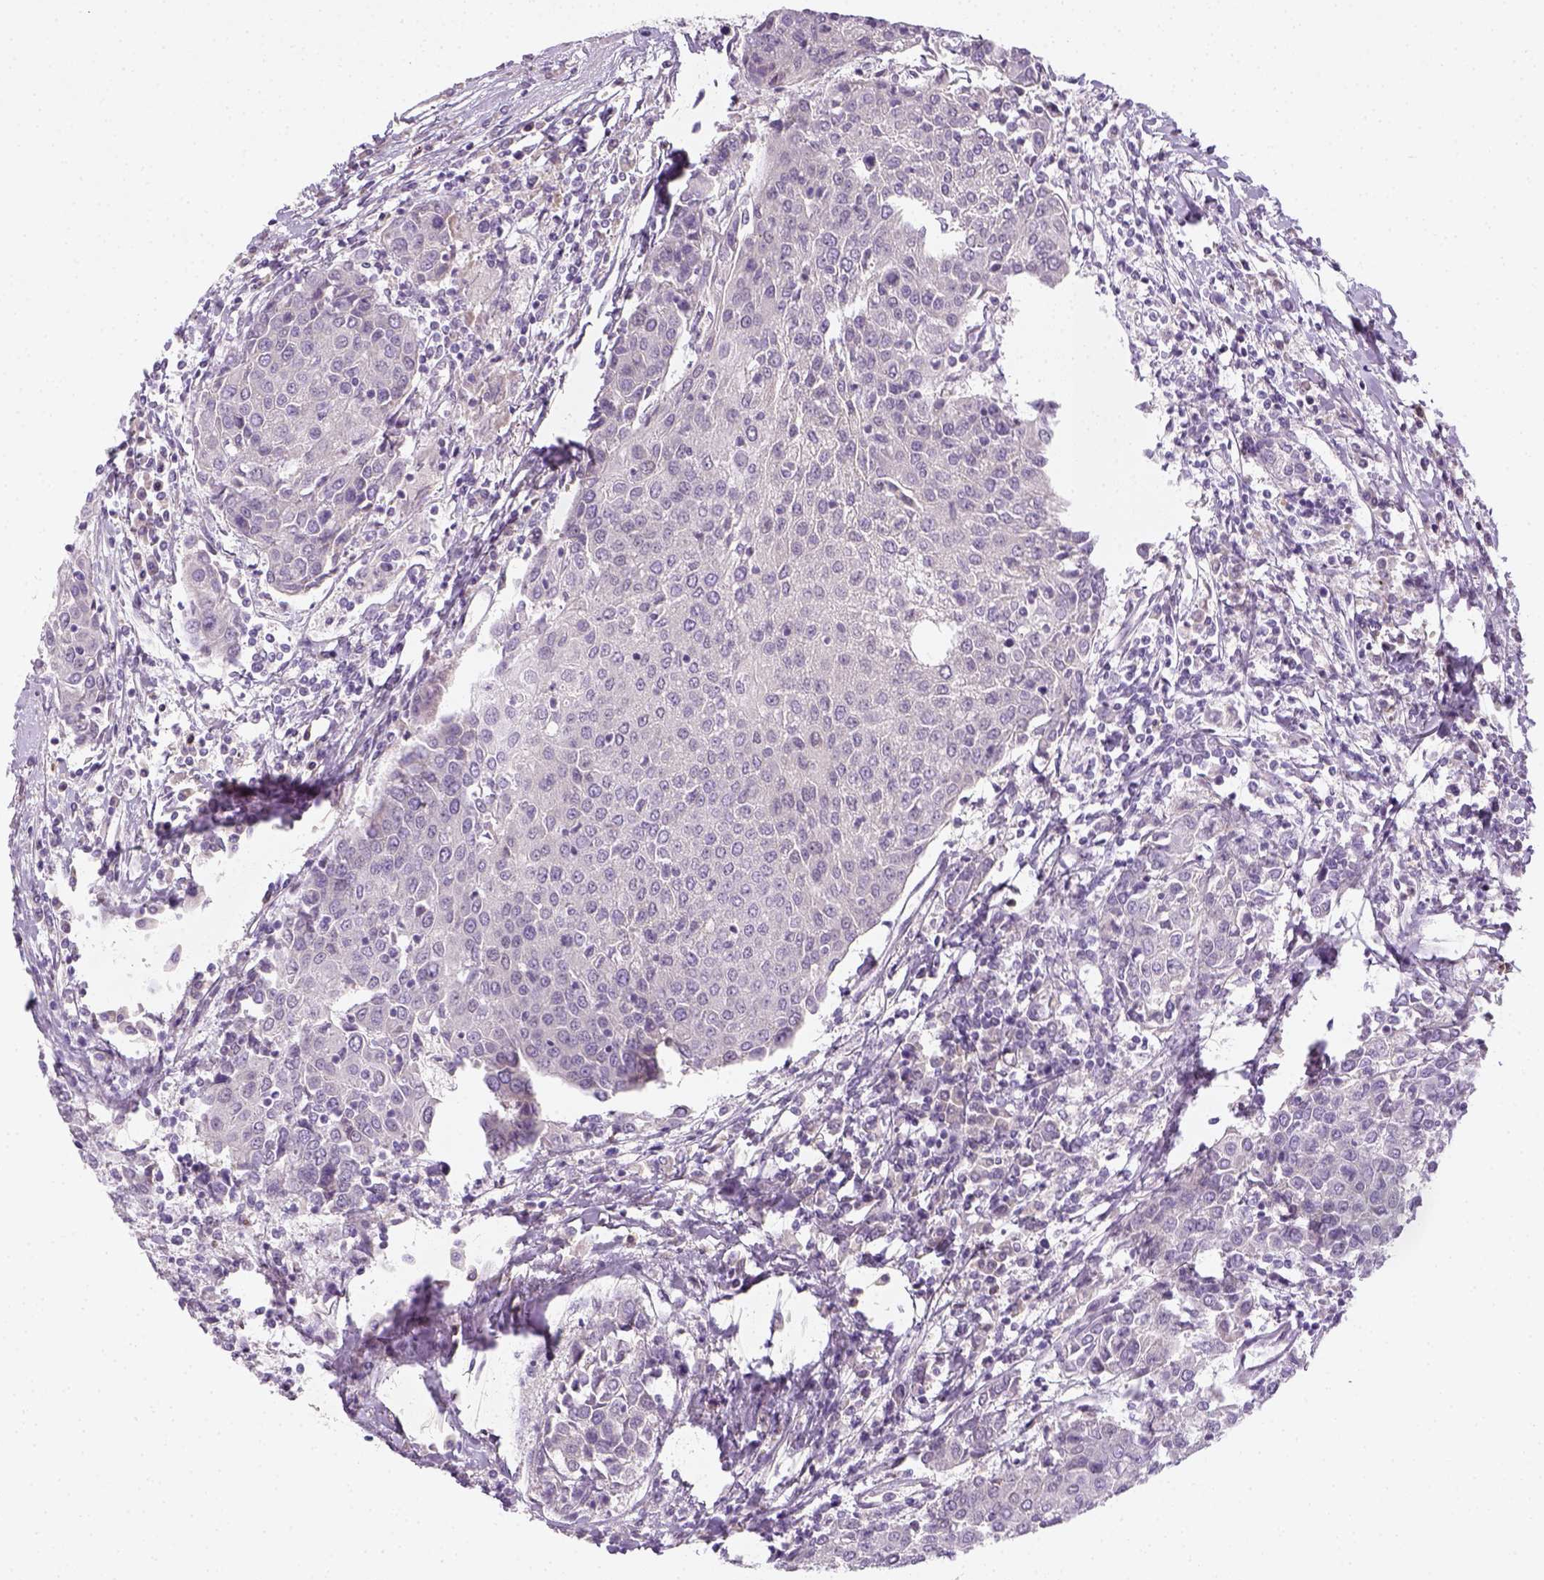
{"staining": {"intensity": "negative", "quantity": "none", "location": "none"}, "tissue": "urothelial cancer", "cell_type": "Tumor cells", "image_type": "cancer", "snomed": [{"axis": "morphology", "description": "Urothelial carcinoma, High grade"}, {"axis": "topography", "description": "Urinary bladder"}], "caption": "Tumor cells are negative for brown protein staining in high-grade urothelial carcinoma.", "gene": "MAGEB3", "patient": {"sex": "female", "age": 85}}